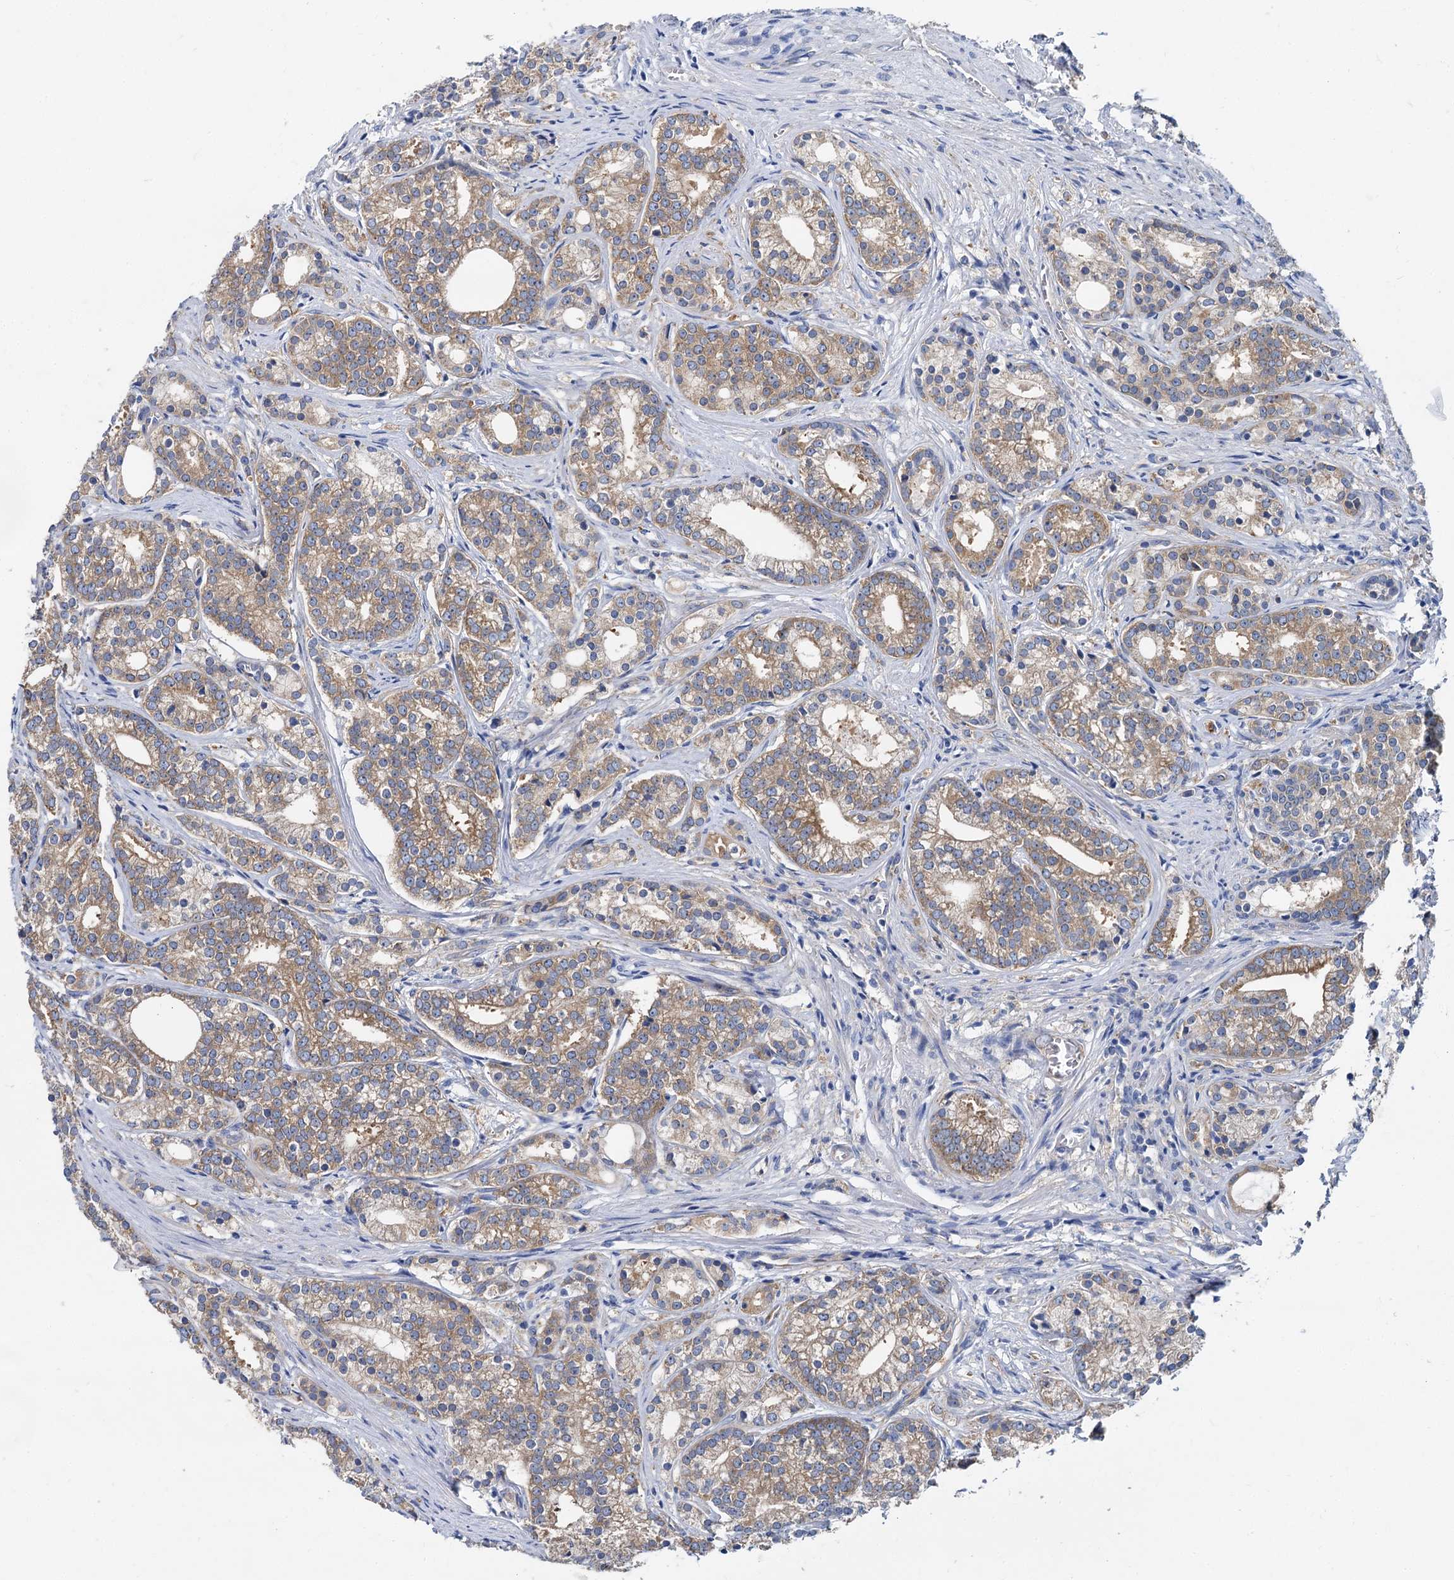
{"staining": {"intensity": "moderate", "quantity": ">75%", "location": "cytoplasmic/membranous"}, "tissue": "prostate cancer", "cell_type": "Tumor cells", "image_type": "cancer", "snomed": [{"axis": "morphology", "description": "Adenocarcinoma, Low grade"}, {"axis": "topography", "description": "Prostate"}], "caption": "Prostate cancer stained with a protein marker exhibits moderate staining in tumor cells.", "gene": "QARS1", "patient": {"sex": "male", "age": 71}}